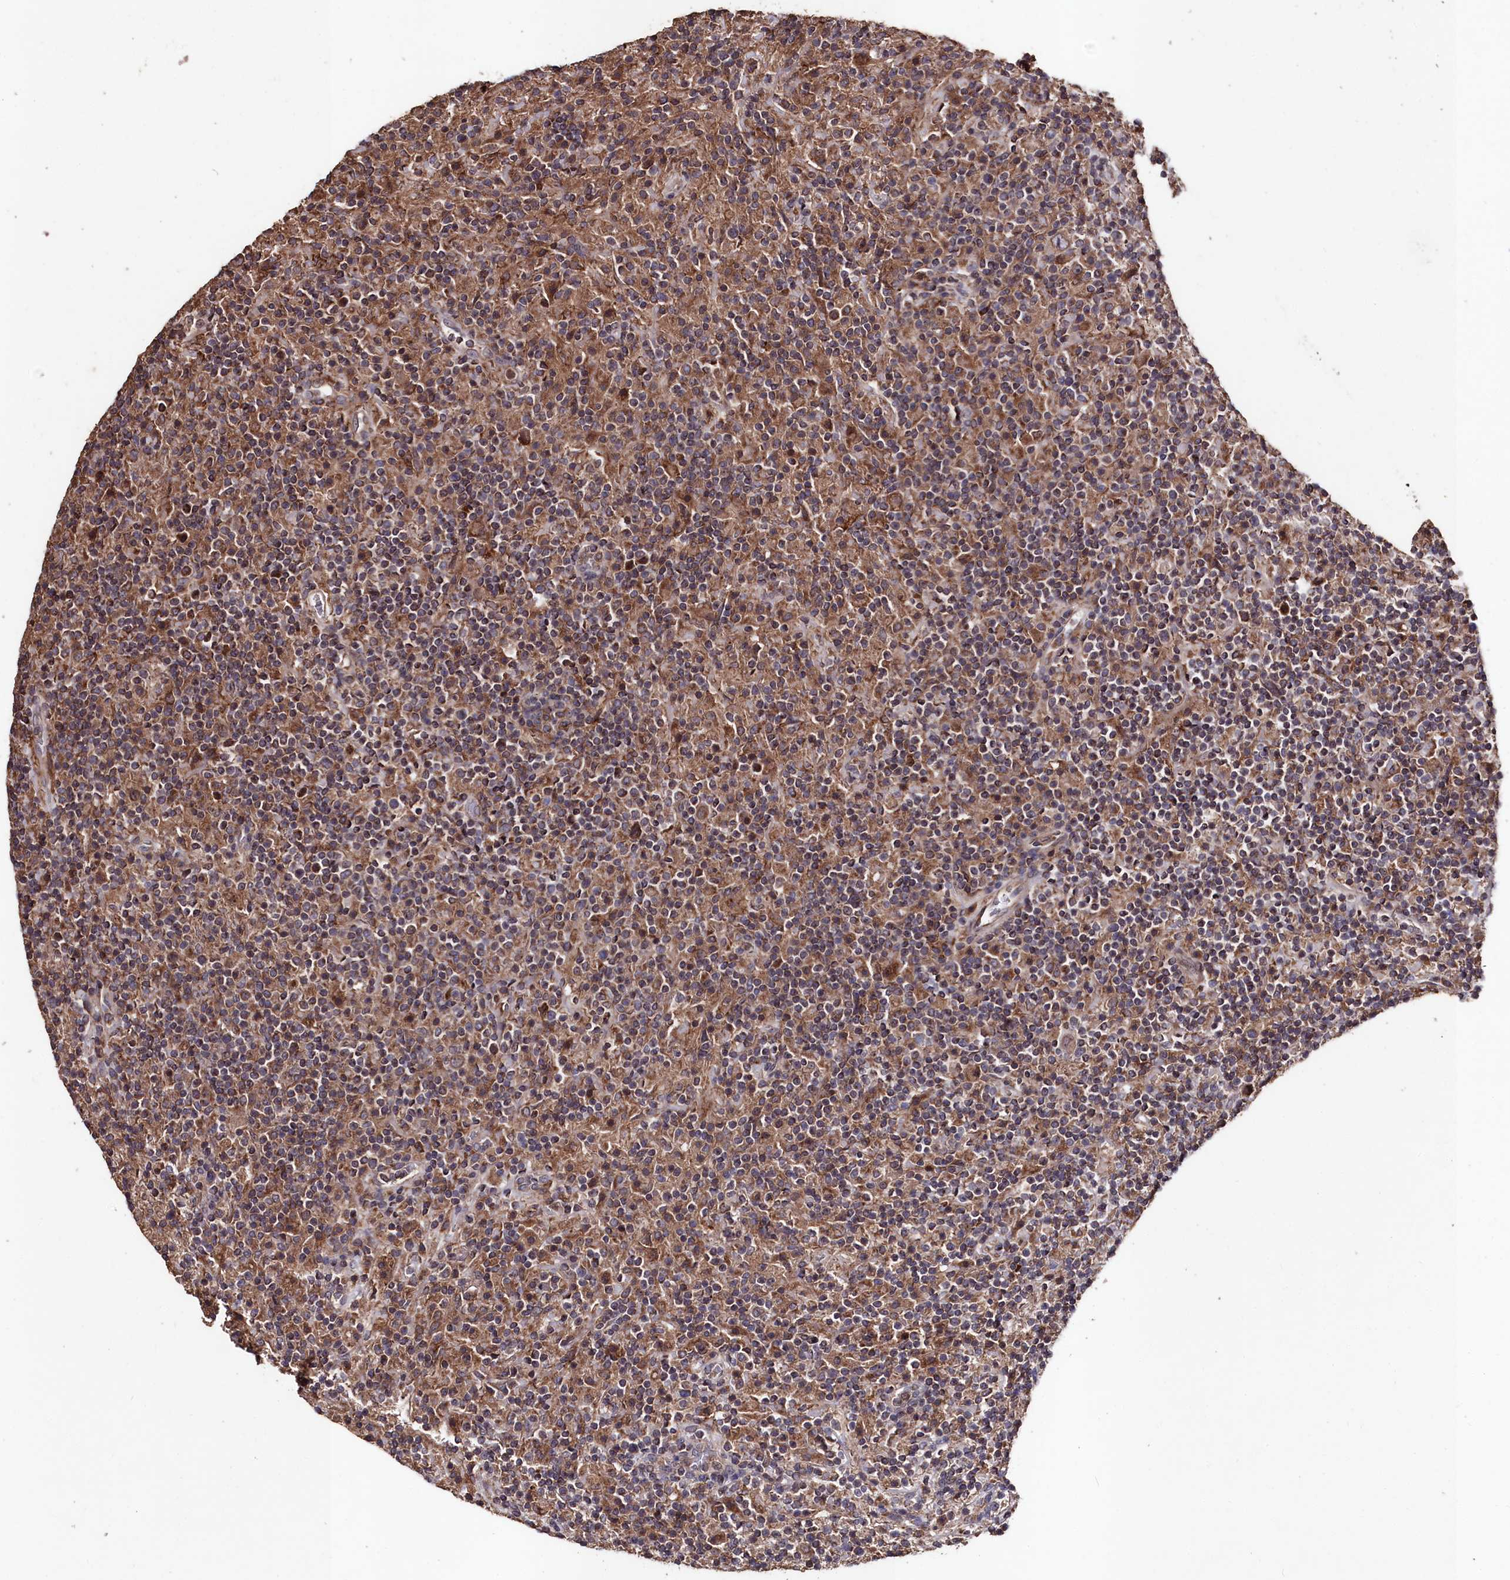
{"staining": {"intensity": "moderate", "quantity": ">75%", "location": "cytoplasmic/membranous"}, "tissue": "lymphoma", "cell_type": "Tumor cells", "image_type": "cancer", "snomed": [{"axis": "morphology", "description": "Hodgkin's disease, NOS"}, {"axis": "topography", "description": "Lymph node"}], "caption": "A high-resolution image shows immunohistochemistry staining of Hodgkin's disease, which reveals moderate cytoplasmic/membranous positivity in approximately >75% of tumor cells. (brown staining indicates protein expression, while blue staining denotes nuclei).", "gene": "MYO1H", "patient": {"sex": "male", "age": 70}}